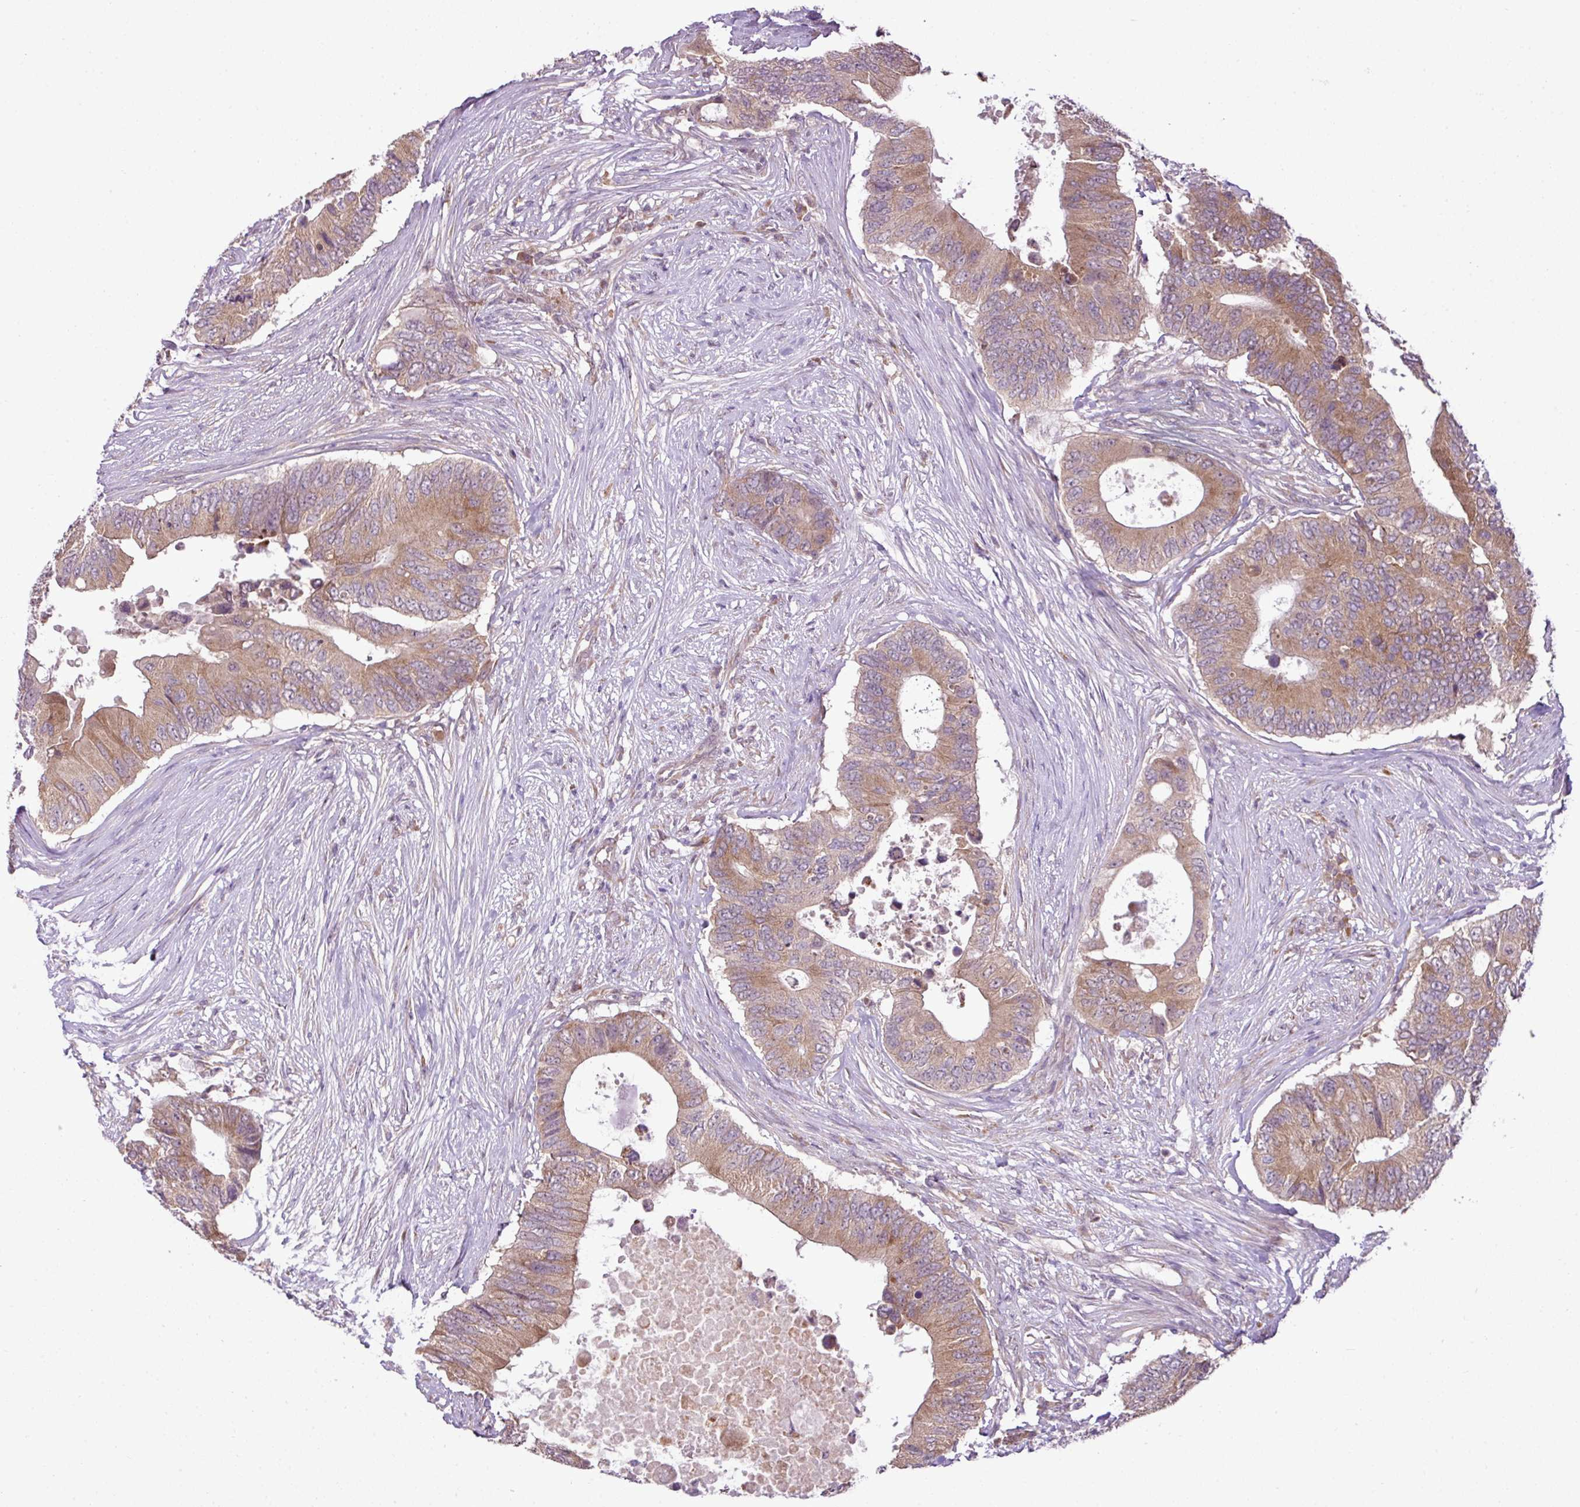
{"staining": {"intensity": "moderate", "quantity": ">75%", "location": "cytoplasmic/membranous"}, "tissue": "colorectal cancer", "cell_type": "Tumor cells", "image_type": "cancer", "snomed": [{"axis": "morphology", "description": "Adenocarcinoma, NOS"}, {"axis": "topography", "description": "Colon"}], "caption": "This is an image of IHC staining of adenocarcinoma (colorectal), which shows moderate expression in the cytoplasmic/membranous of tumor cells.", "gene": "DNAAF4", "patient": {"sex": "male", "age": 71}}